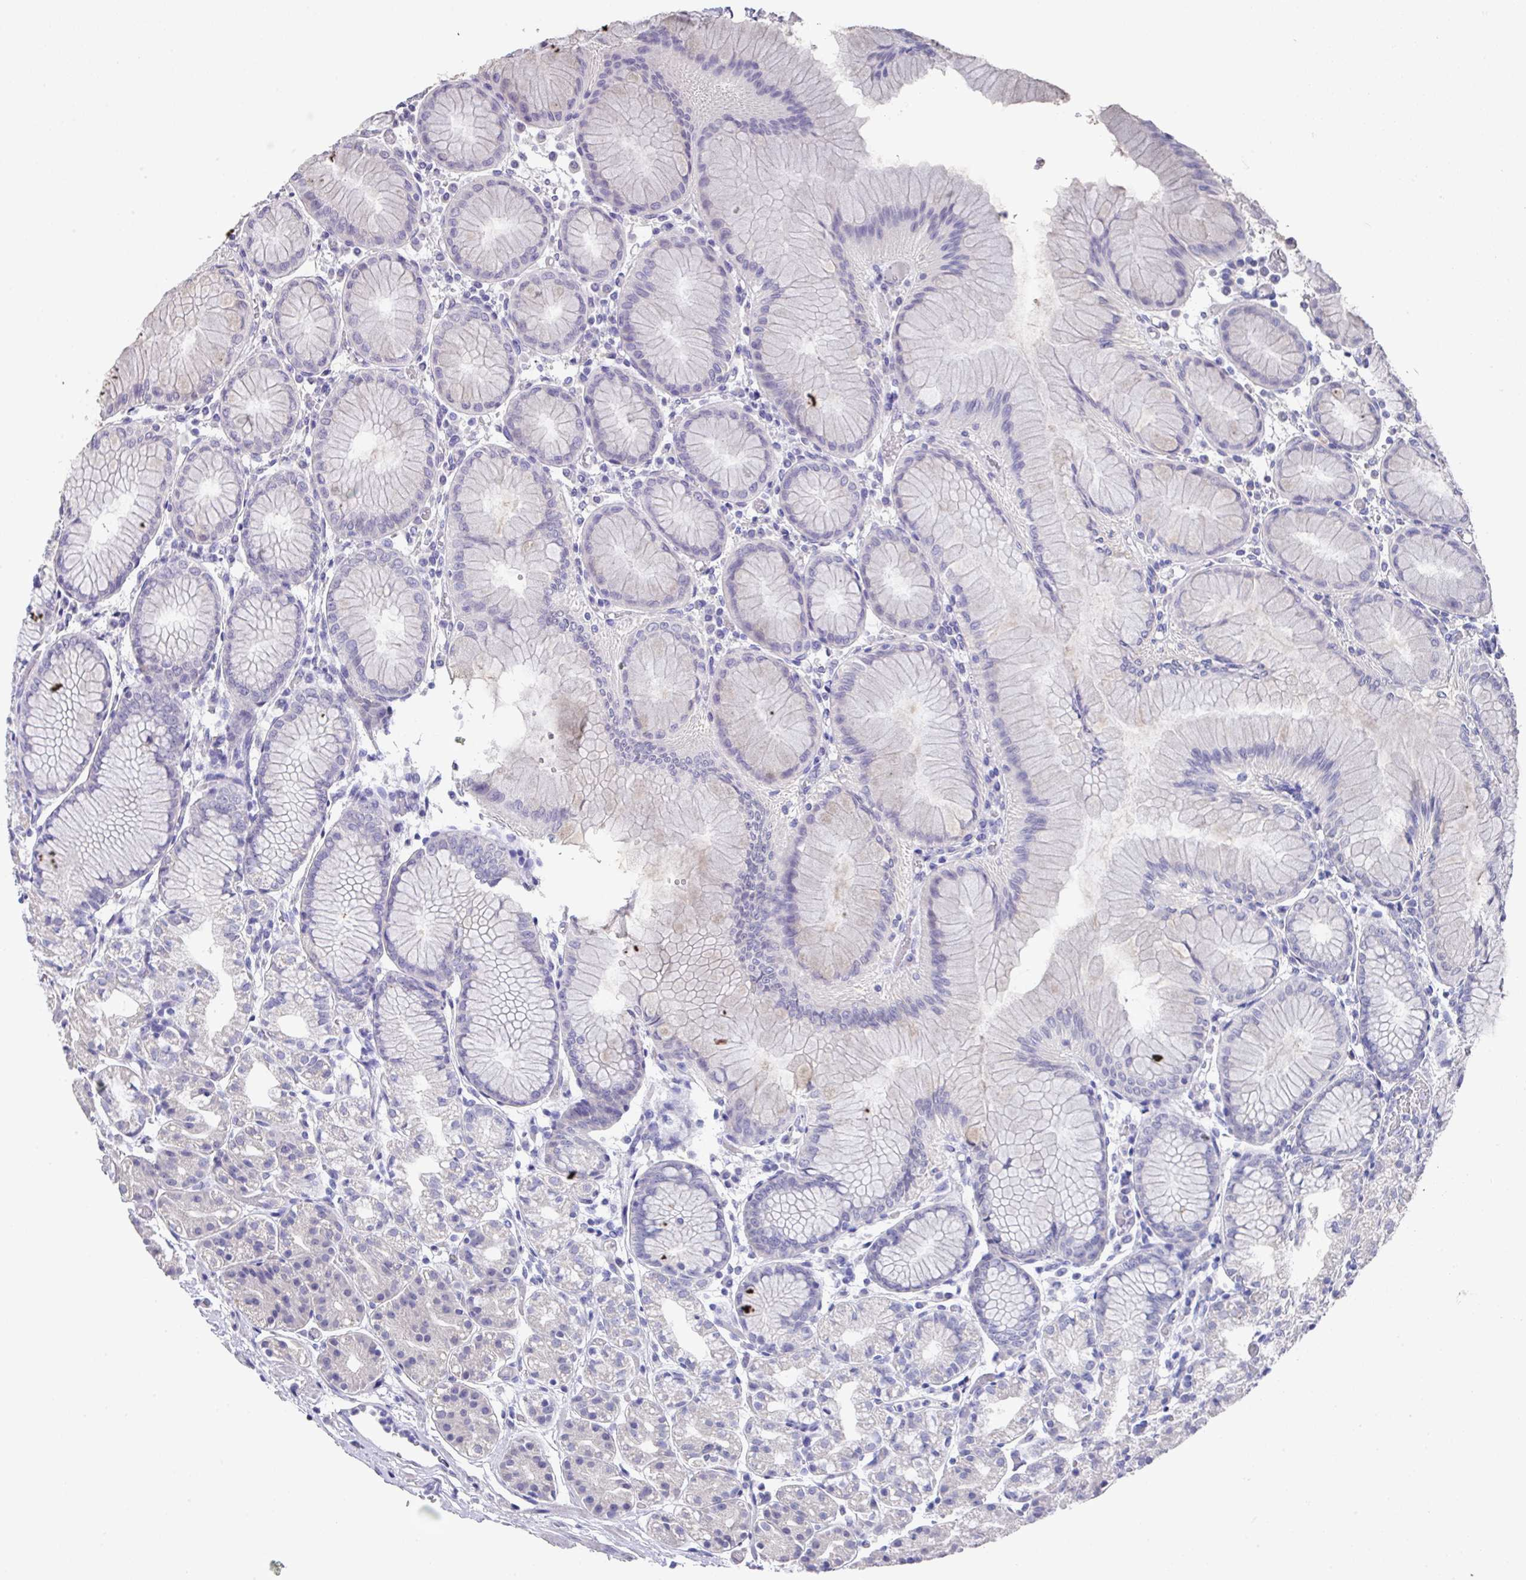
{"staining": {"intensity": "negative", "quantity": "none", "location": "none"}, "tissue": "stomach", "cell_type": "Glandular cells", "image_type": "normal", "snomed": [{"axis": "morphology", "description": "Normal tissue, NOS"}, {"axis": "topography", "description": "Stomach"}], "caption": "There is no significant positivity in glandular cells of stomach. The staining was performed using DAB (3,3'-diaminobenzidine) to visualize the protein expression in brown, while the nuclei were stained in blue with hematoxylin (Magnification: 20x).", "gene": "DAZ1", "patient": {"sex": "female", "age": 57}}